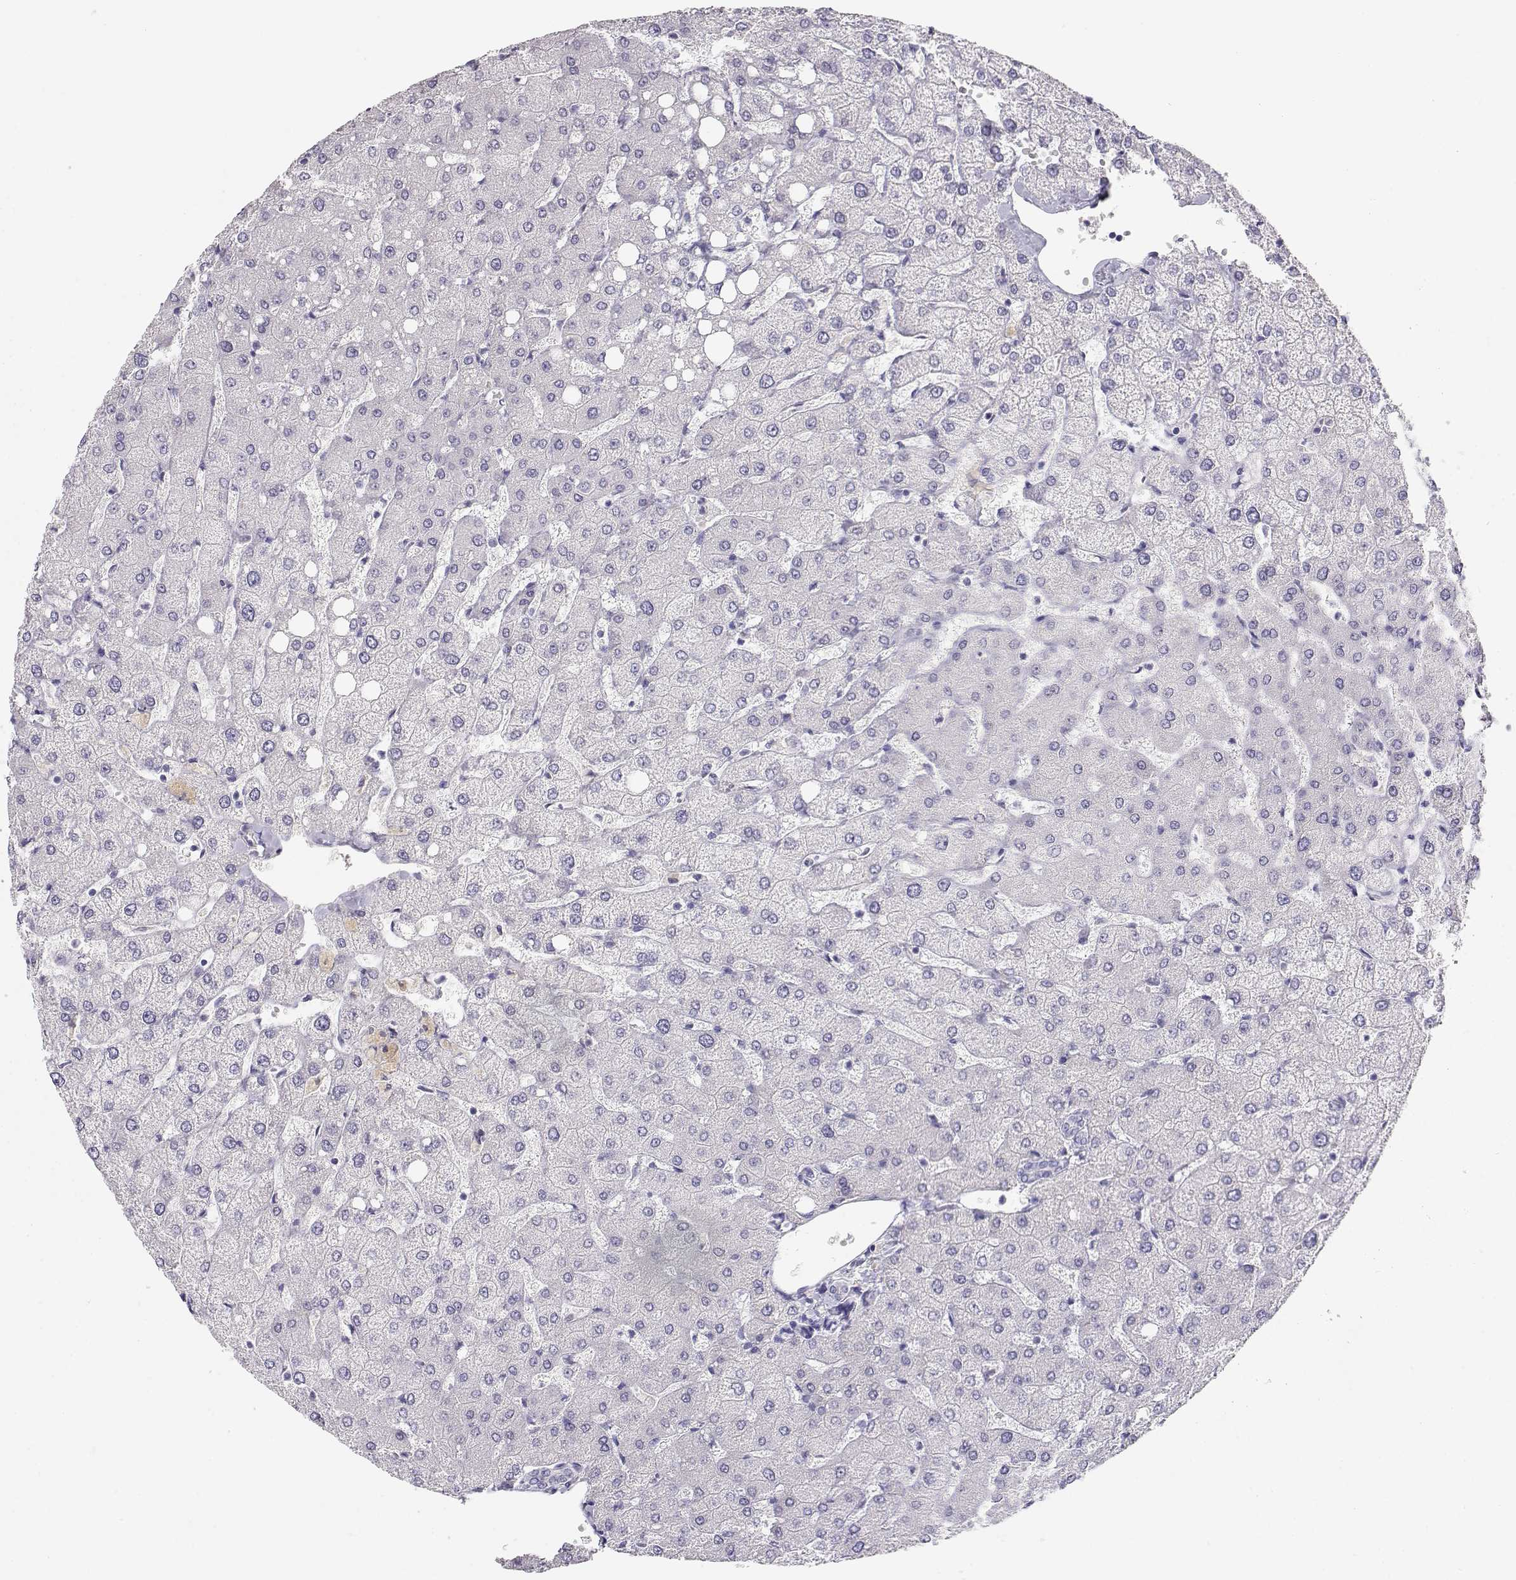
{"staining": {"intensity": "negative", "quantity": "none", "location": "none"}, "tissue": "liver", "cell_type": "Cholangiocytes", "image_type": "normal", "snomed": [{"axis": "morphology", "description": "Normal tissue, NOS"}, {"axis": "topography", "description": "Liver"}], "caption": "Liver stained for a protein using immunohistochemistry (IHC) reveals no expression cholangiocytes.", "gene": "GPR174", "patient": {"sex": "female", "age": 54}}